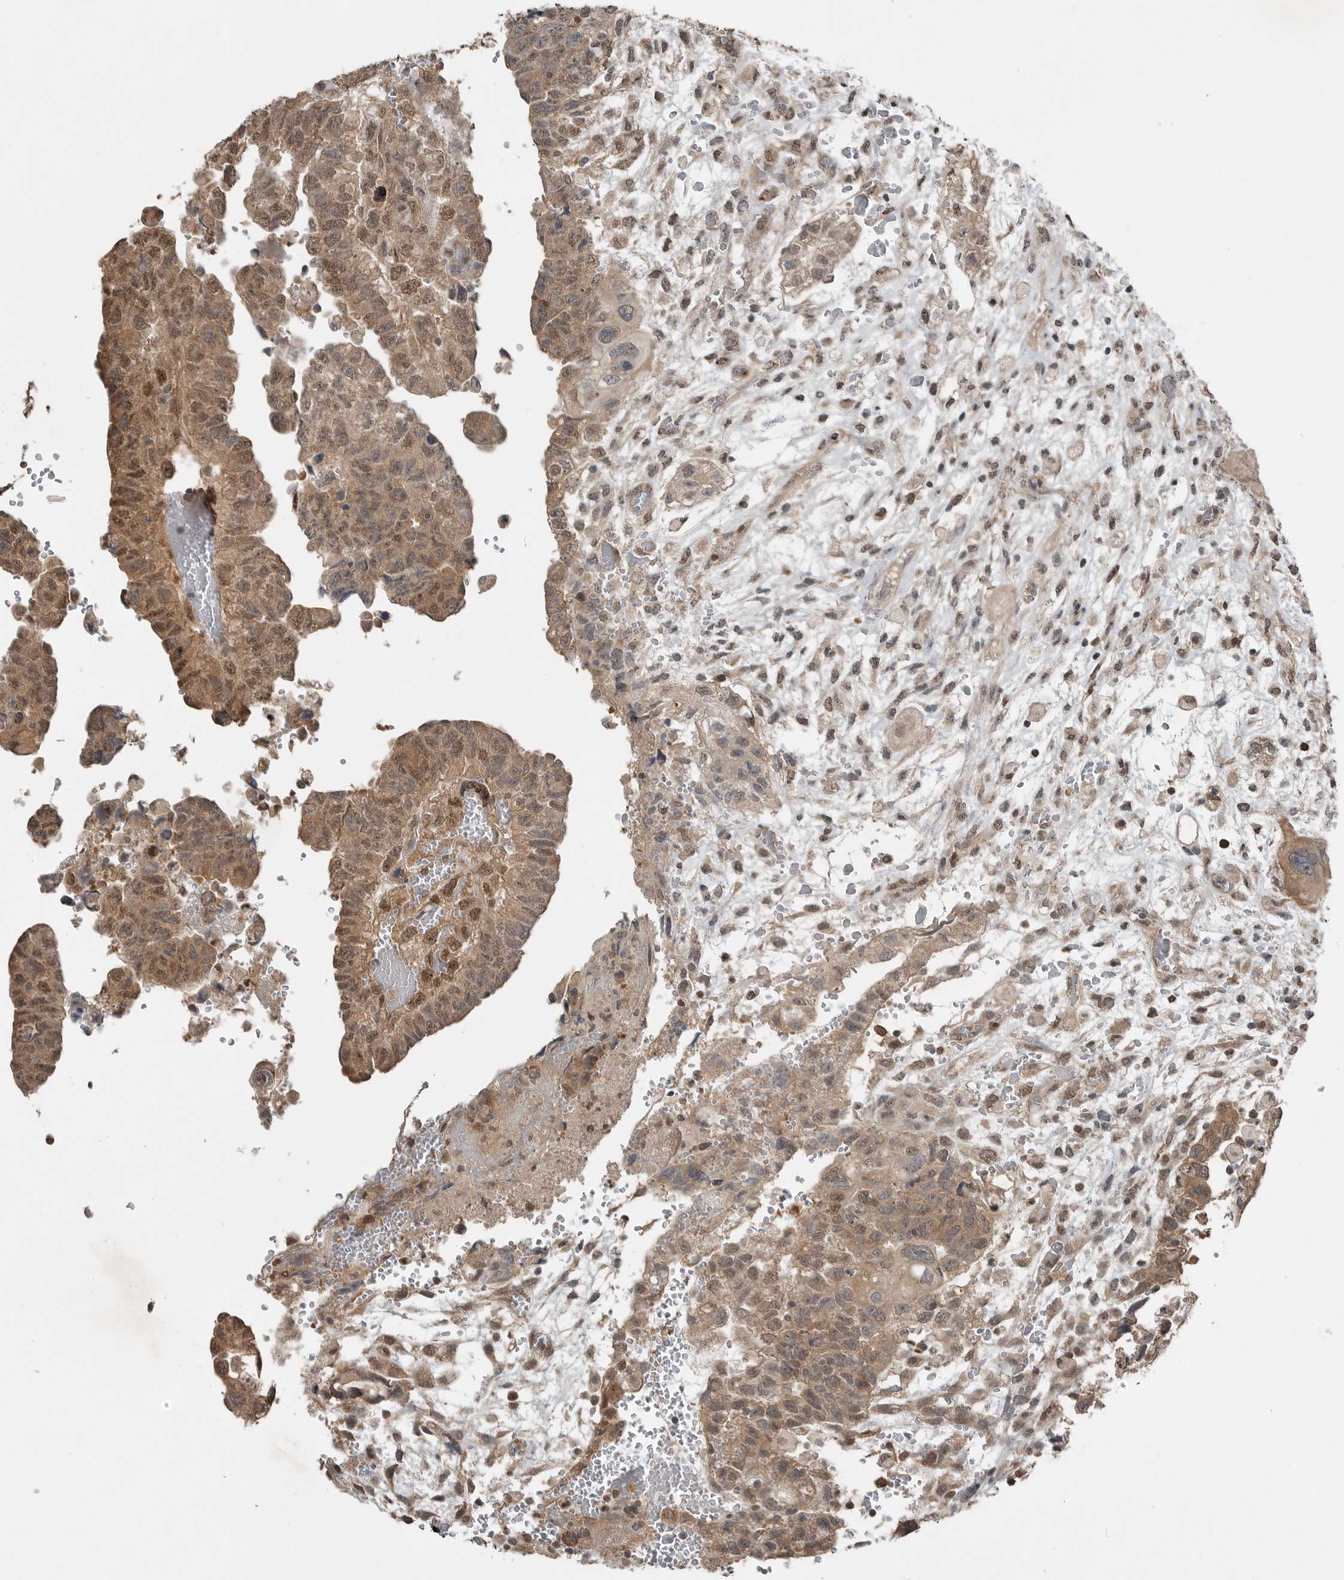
{"staining": {"intensity": "moderate", "quantity": ">75%", "location": "cytoplasmic/membranous,nuclear"}, "tissue": "testis cancer", "cell_type": "Tumor cells", "image_type": "cancer", "snomed": [{"axis": "morphology", "description": "Carcinoma, Embryonal, NOS"}, {"axis": "topography", "description": "Testis"}], "caption": "This is a micrograph of immunohistochemistry staining of testis embryonal carcinoma, which shows moderate positivity in the cytoplasmic/membranous and nuclear of tumor cells.", "gene": "MFAP3L", "patient": {"sex": "male", "age": 36}}